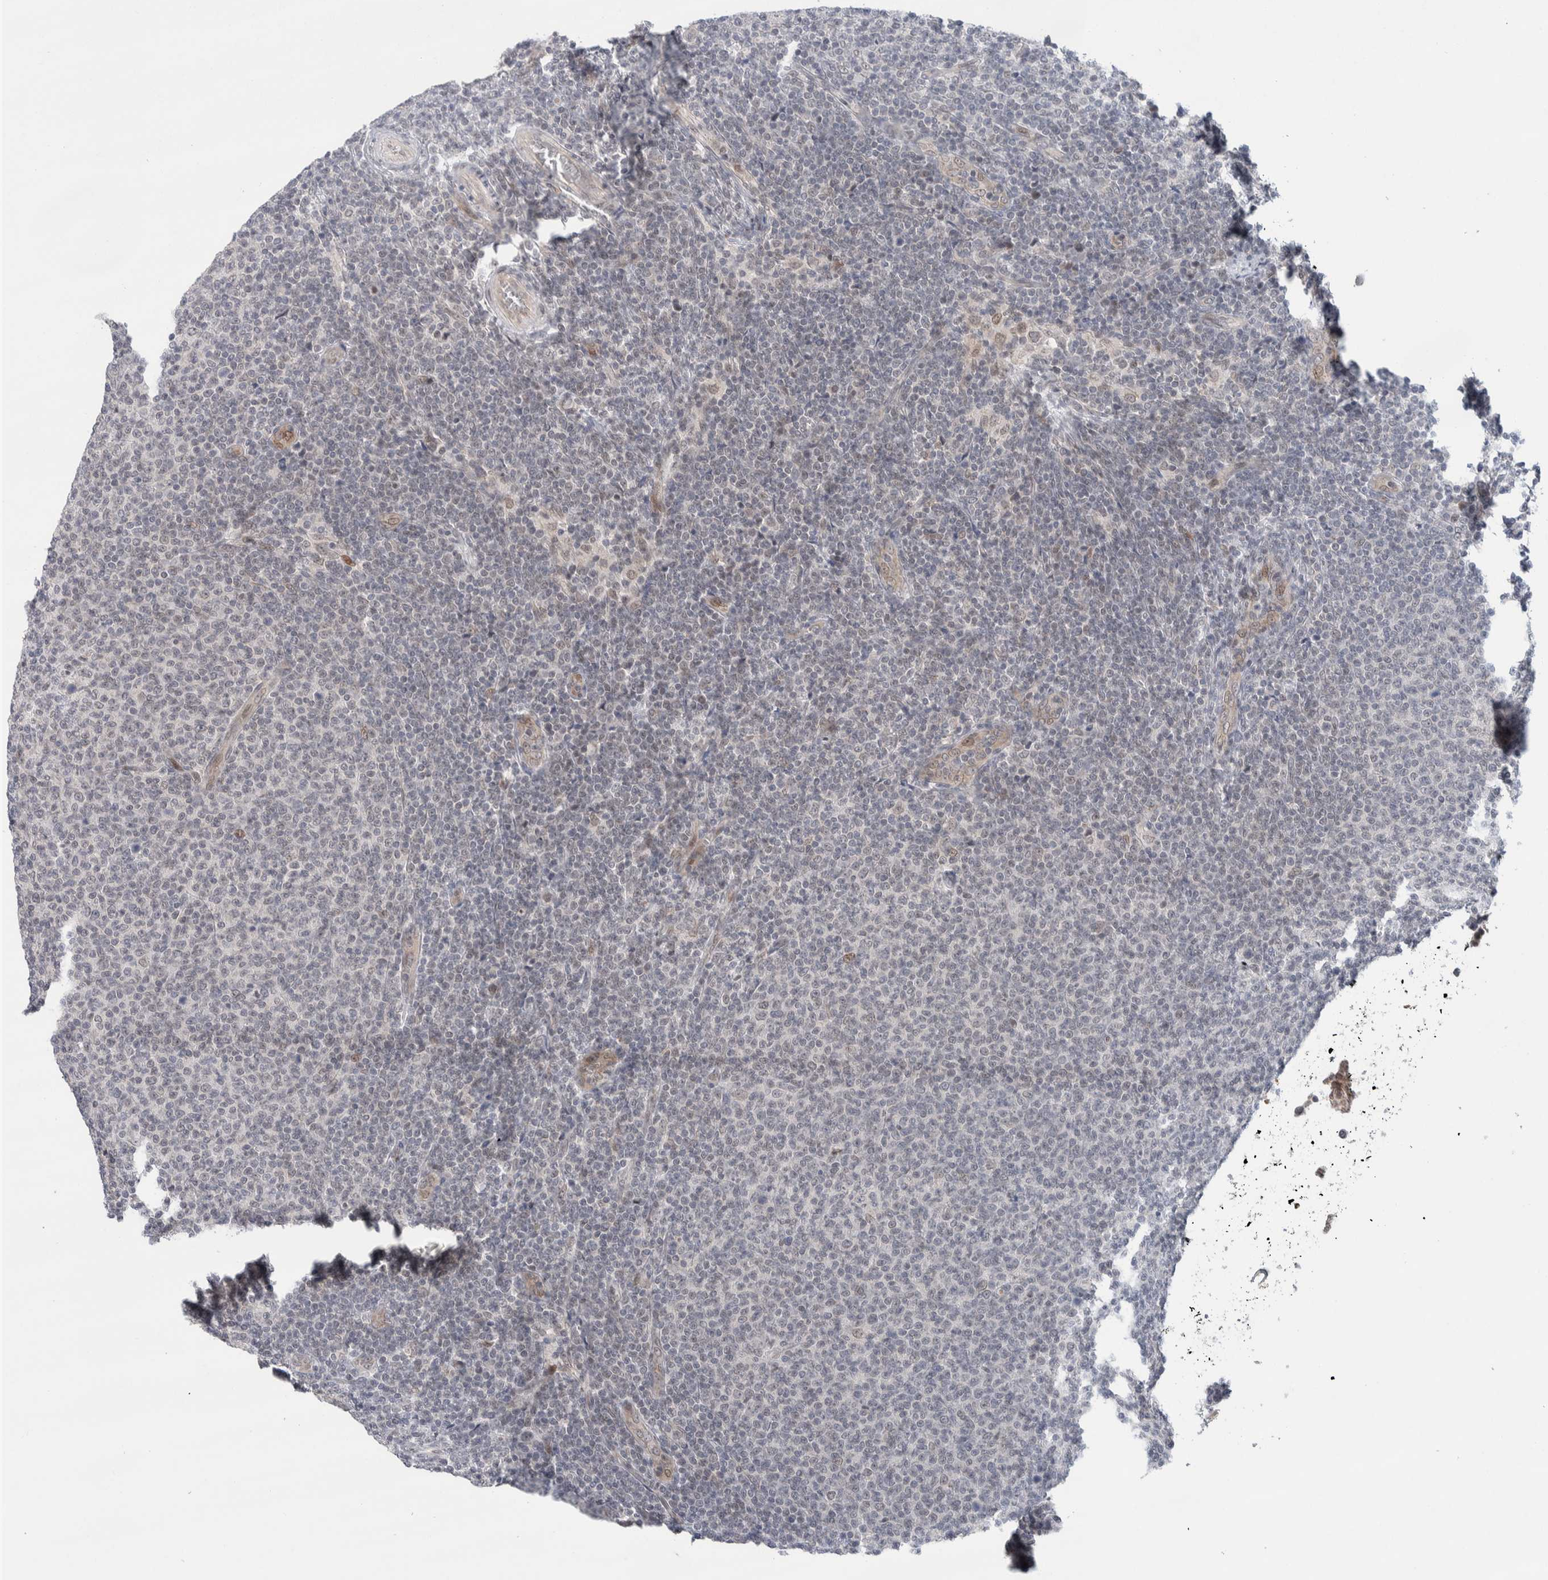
{"staining": {"intensity": "weak", "quantity": "<25%", "location": "nuclear"}, "tissue": "lymphoma", "cell_type": "Tumor cells", "image_type": "cancer", "snomed": [{"axis": "morphology", "description": "Malignant lymphoma, non-Hodgkin's type, Low grade"}, {"axis": "topography", "description": "Lymph node"}], "caption": "Immunohistochemistry (IHC) of malignant lymphoma, non-Hodgkin's type (low-grade) exhibits no expression in tumor cells. (DAB immunohistochemistry (IHC) with hematoxylin counter stain).", "gene": "CRAT", "patient": {"sex": "male", "age": 66}}